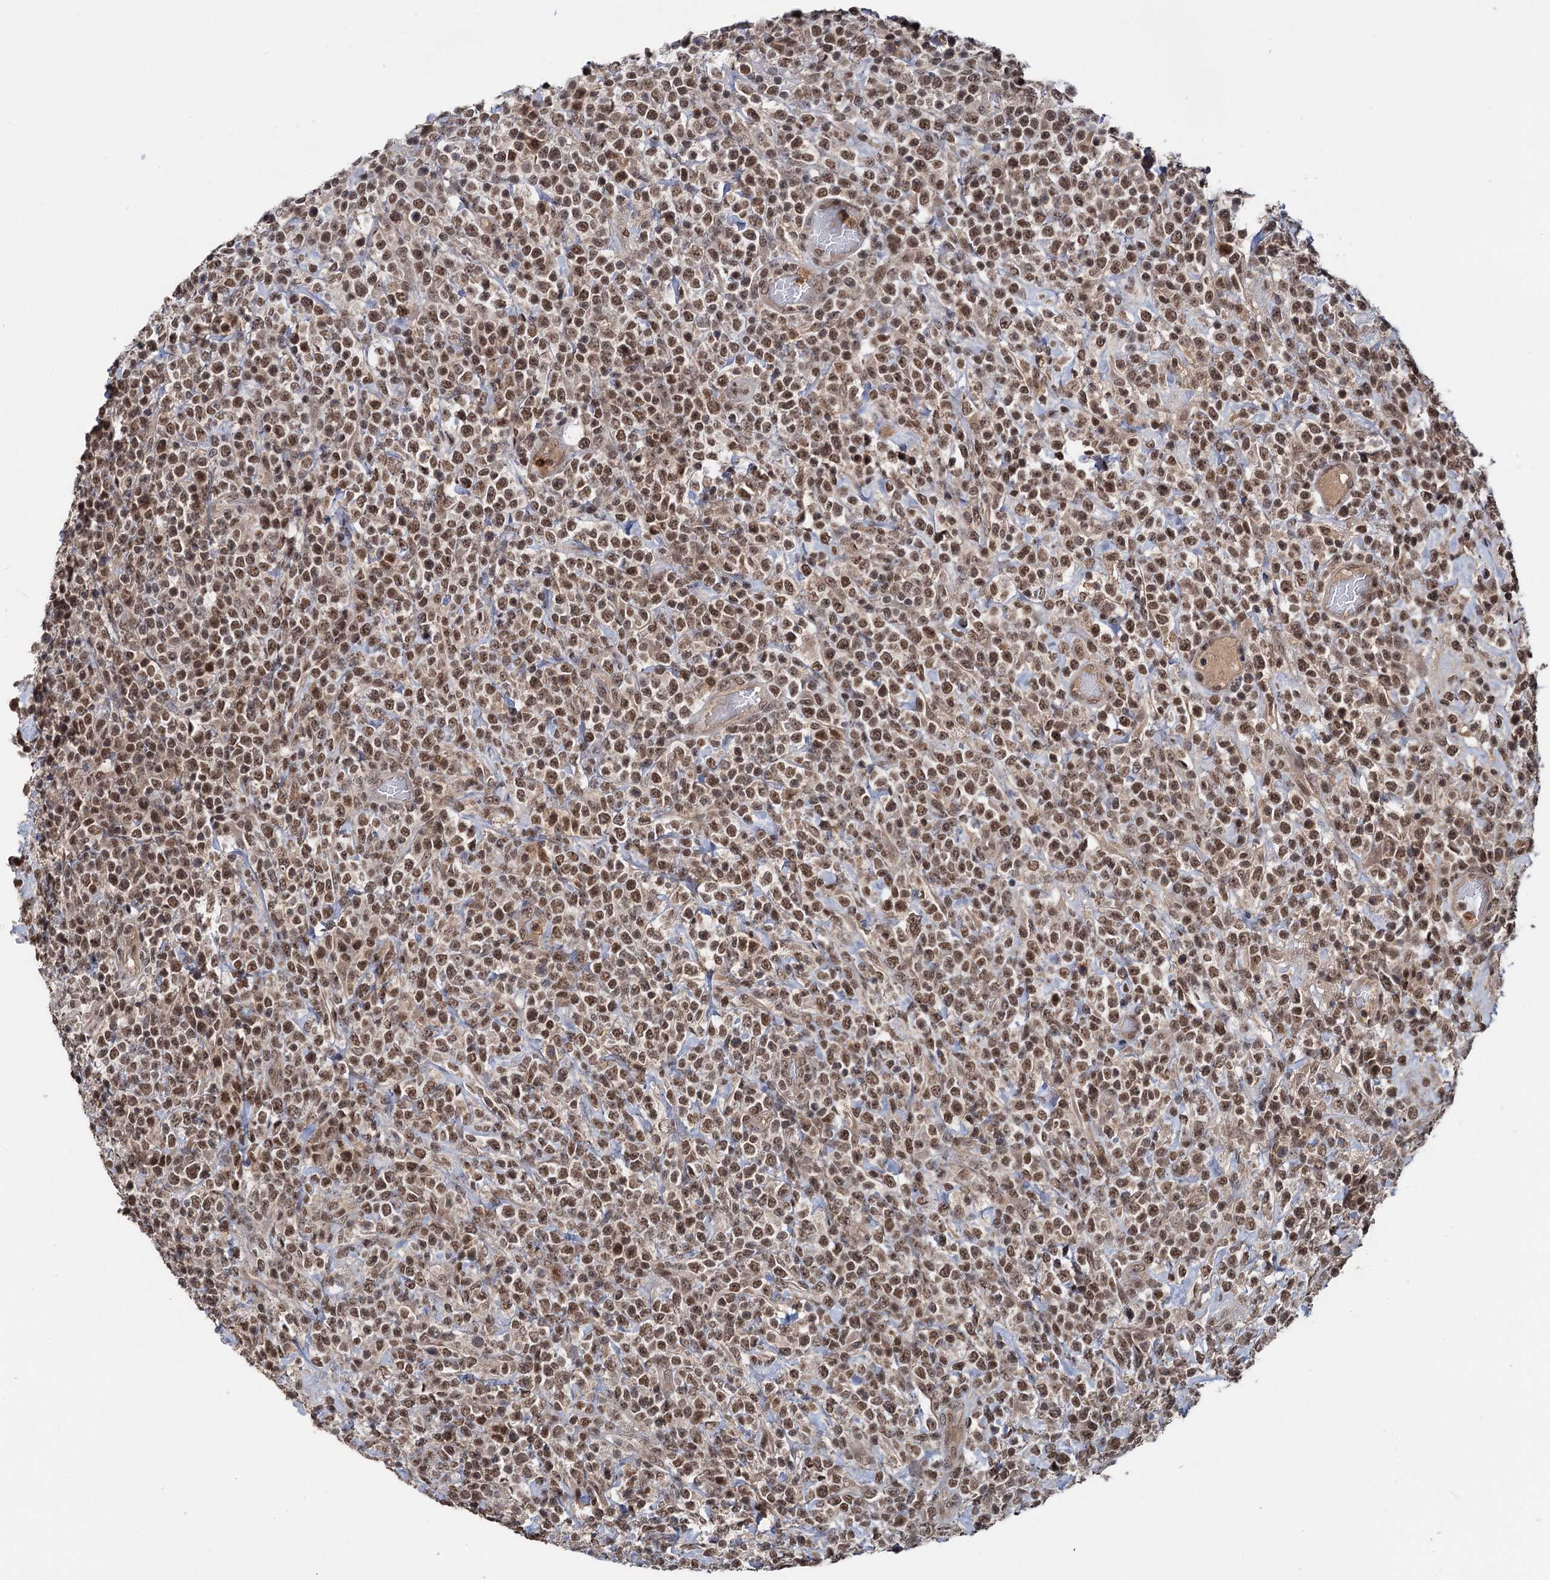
{"staining": {"intensity": "moderate", "quantity": ">75%", "location": "nuclear"}, "tissue": "lymphoma", "cell_type": "Tumor cells", "image_type": "cancer", "snomed": [{"axis": "morphology", "description": "Malignant lymphoma, non-Hodgkin's type, High grade"}, {"axis": "topography", "description": "Colon"}], "caption": "An image of lymphoma stained for a protein demonstrates moderate nuclear brown staining in tumor cells.", "gene": "KANSL2", "patient": {"sex": "female", "age": 53}}